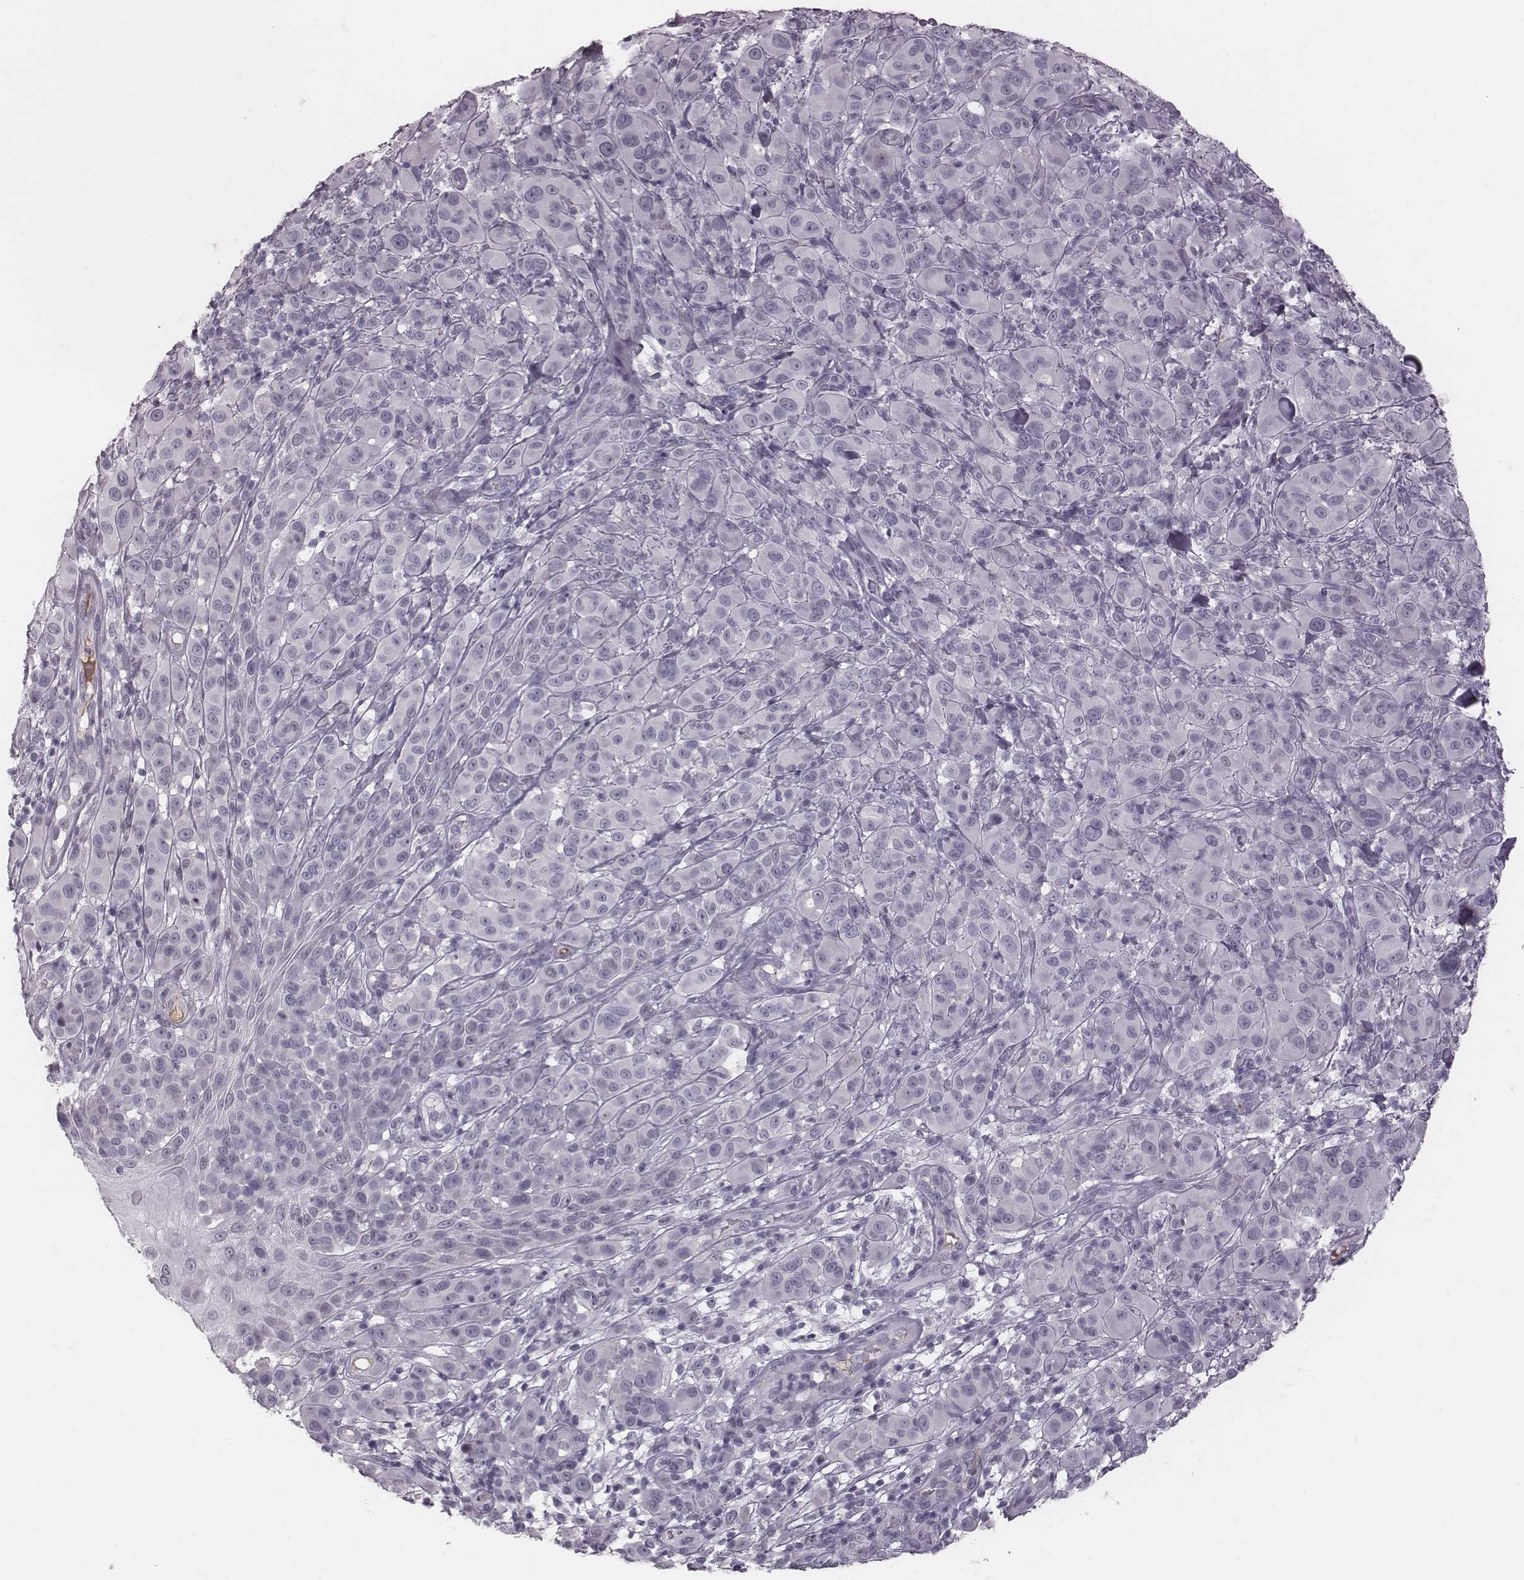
{"staining": {"intensity": "negative", "quantity": "none", "location": "none"}, "tissue": "melanoma", "cell_type": "Tumor cells", "image_type": "cancer", "snomed": [{"axis": "morphology", "description": "Malignant melanoma, NOS"}, {"axis": "topography", "description": "Skin"}], "caption": "The micrograph reveals no staining of tumor cells in melanoma.", "gene": "CFTR", "patient": {"sex": "female", "age": 87}}